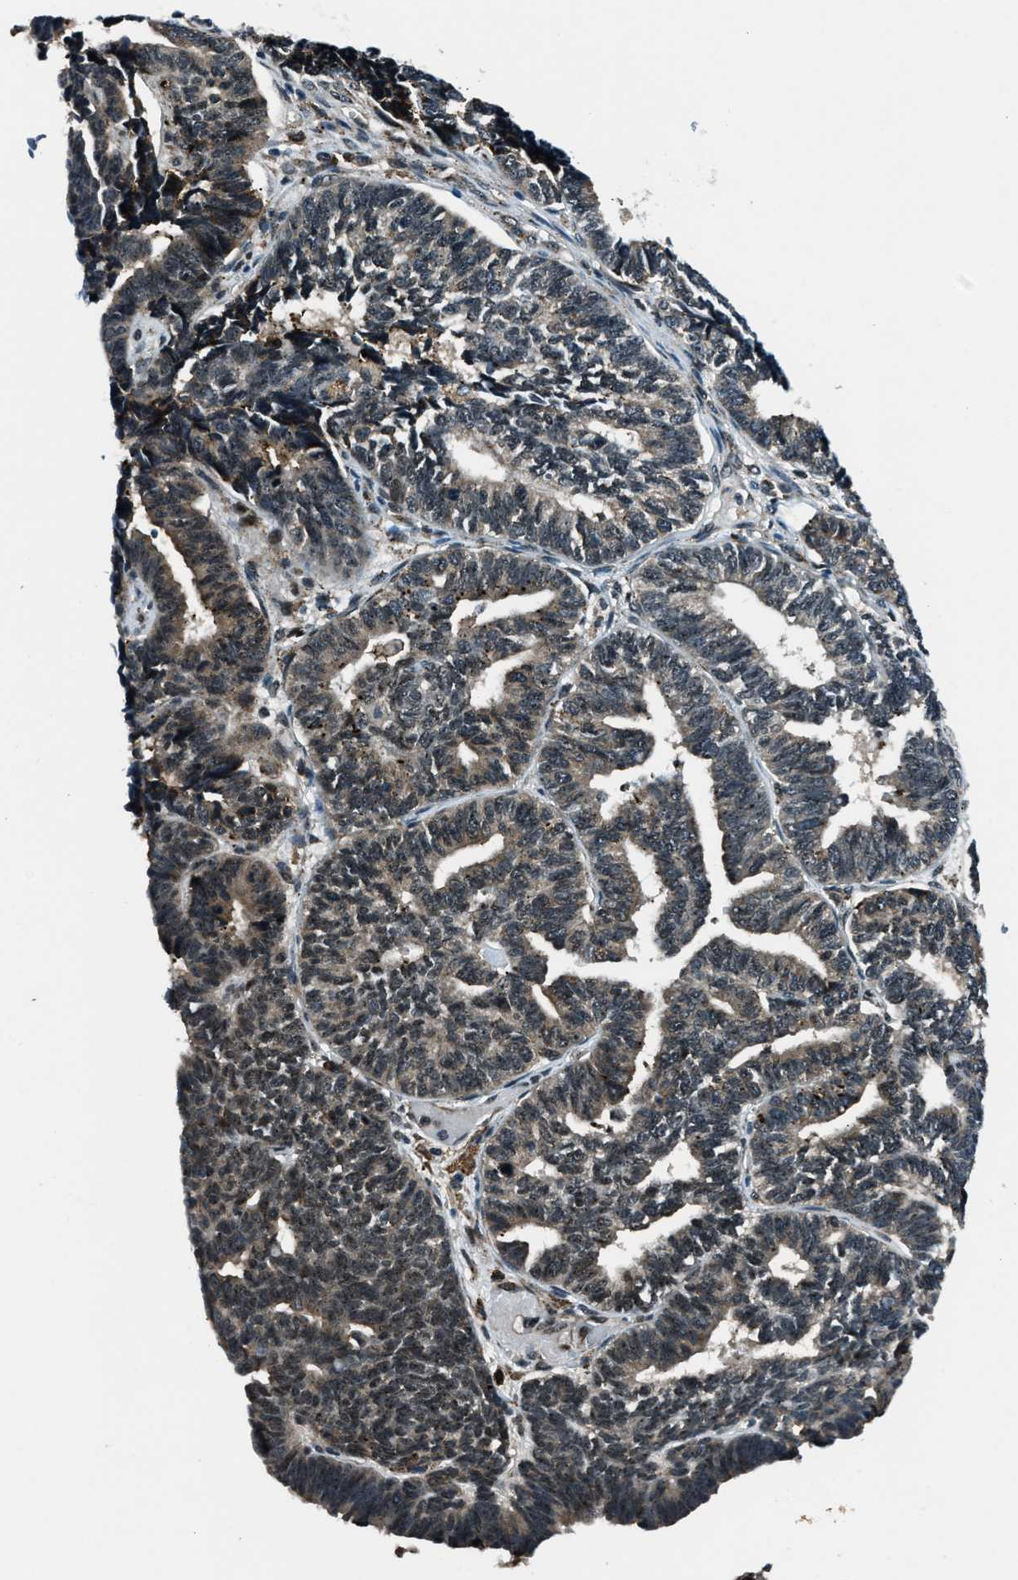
{"staining": {"intensity": "weak", "quantity": "25%-75%", "location": "cytoplasmic/membranous"}, "tissue": "endometrial cancer", "cell_type": "Tumor cells", "image_type": "cancer", "snomed": [{"axis": "morphology", "description": "Adenocarcinoma, NOS"}, {"axis": "topography", "description": "Endometrium"}], "caption": "The immunohistochemical stain highlights weak cytoplasmic/membranous positivity in tumor cells of endometrial cancer tissue.", "gene": "ACTL9", "patient": {"sex": "female", "age": 70}}